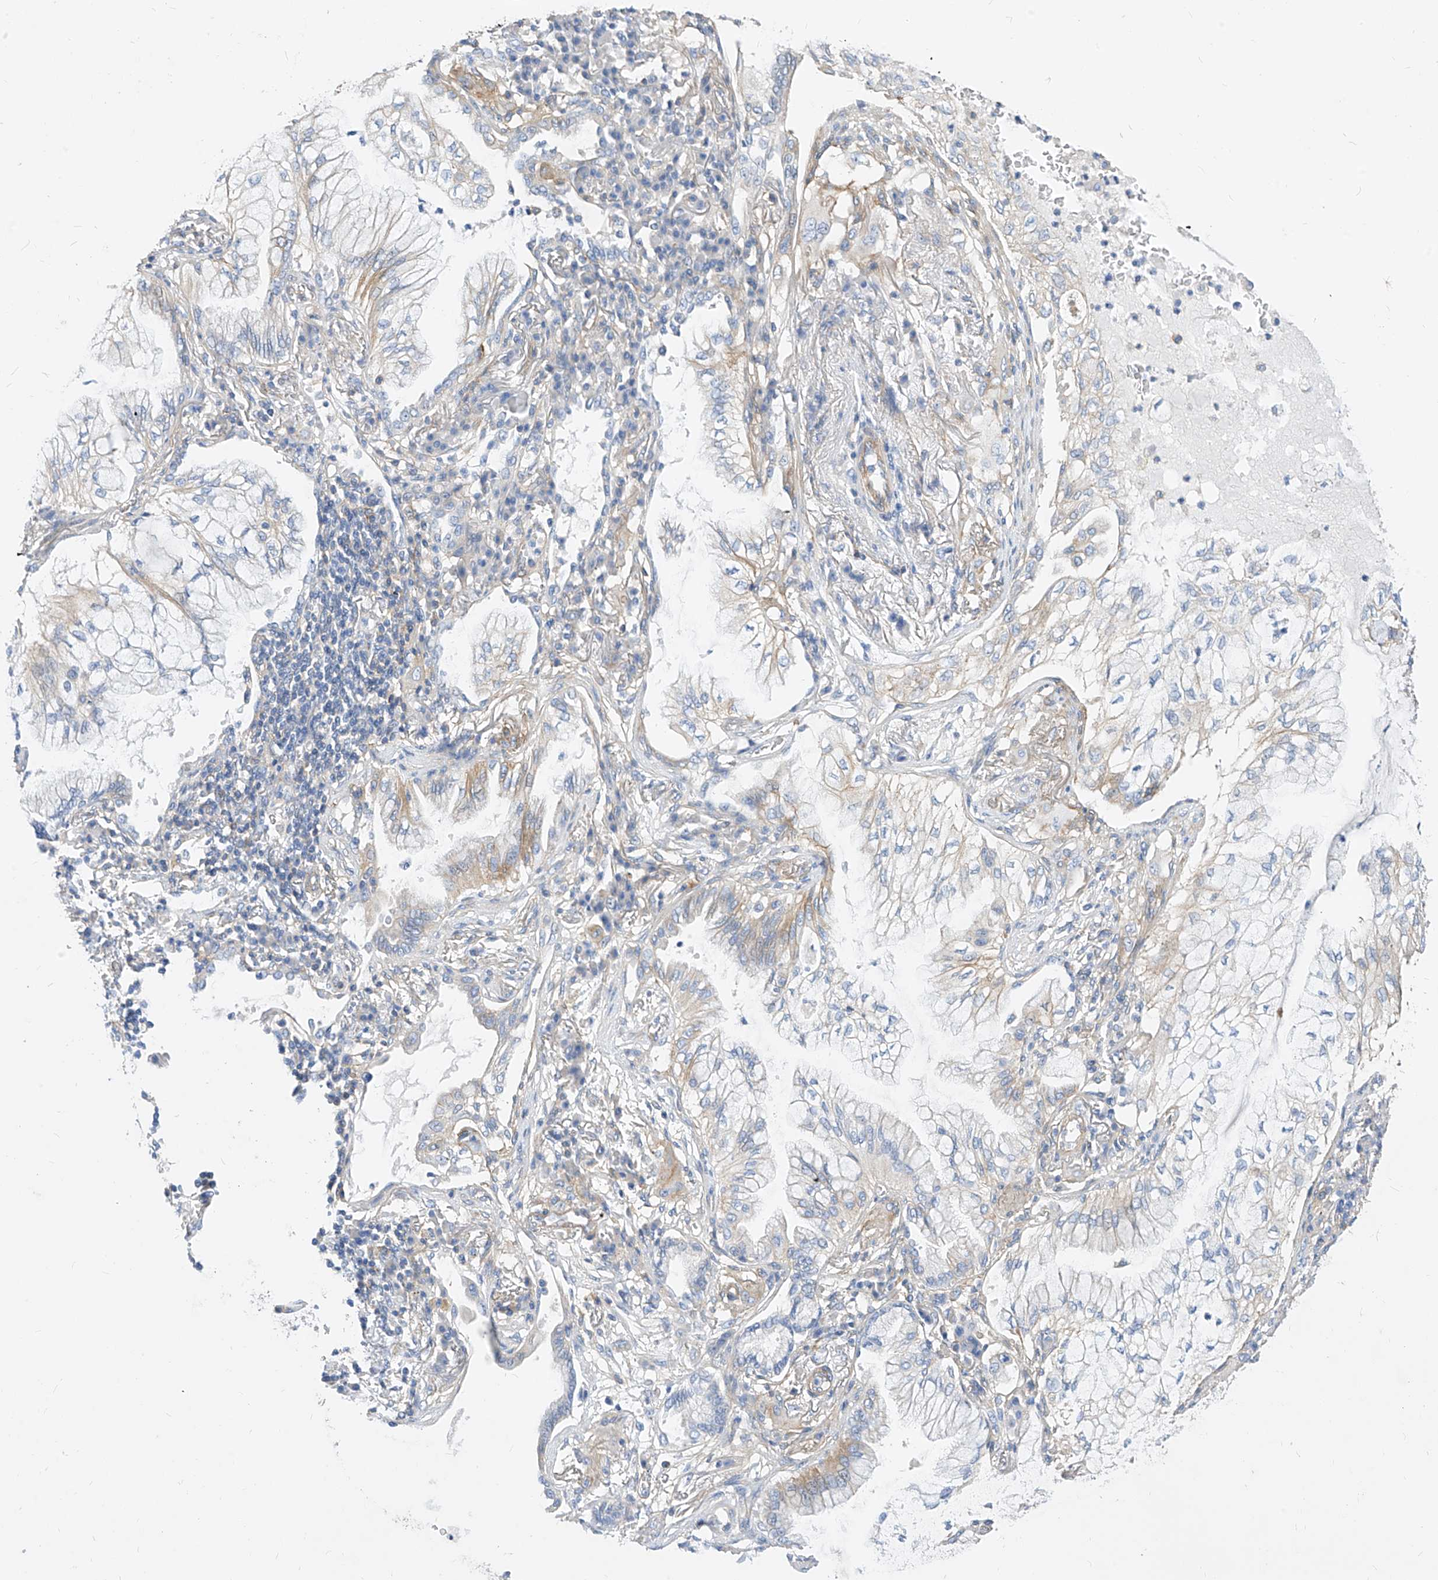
{"staining": {"intensity": "weak", "quantity": "<25%", "location": "cytoplasmic/membranous"}, "tissue": "lung cancer", "cell_type": "Tumor cells", "image_type": "cancer", "snomed": [{"axis": "morphology", "description": "Adenocarcinoma, NOS"}, {"axis": "topography", "description": "Lung"}], "caption": "An immunohistochemistry (IHC) photomicrograph of lung cancer (adenocarcinoma) is shown. There is no staining in tumor cells of lung cancer (adenocarcinoma).", "gene": "SCGB2A1", "patient": {"sex": "female", "age": 70}}